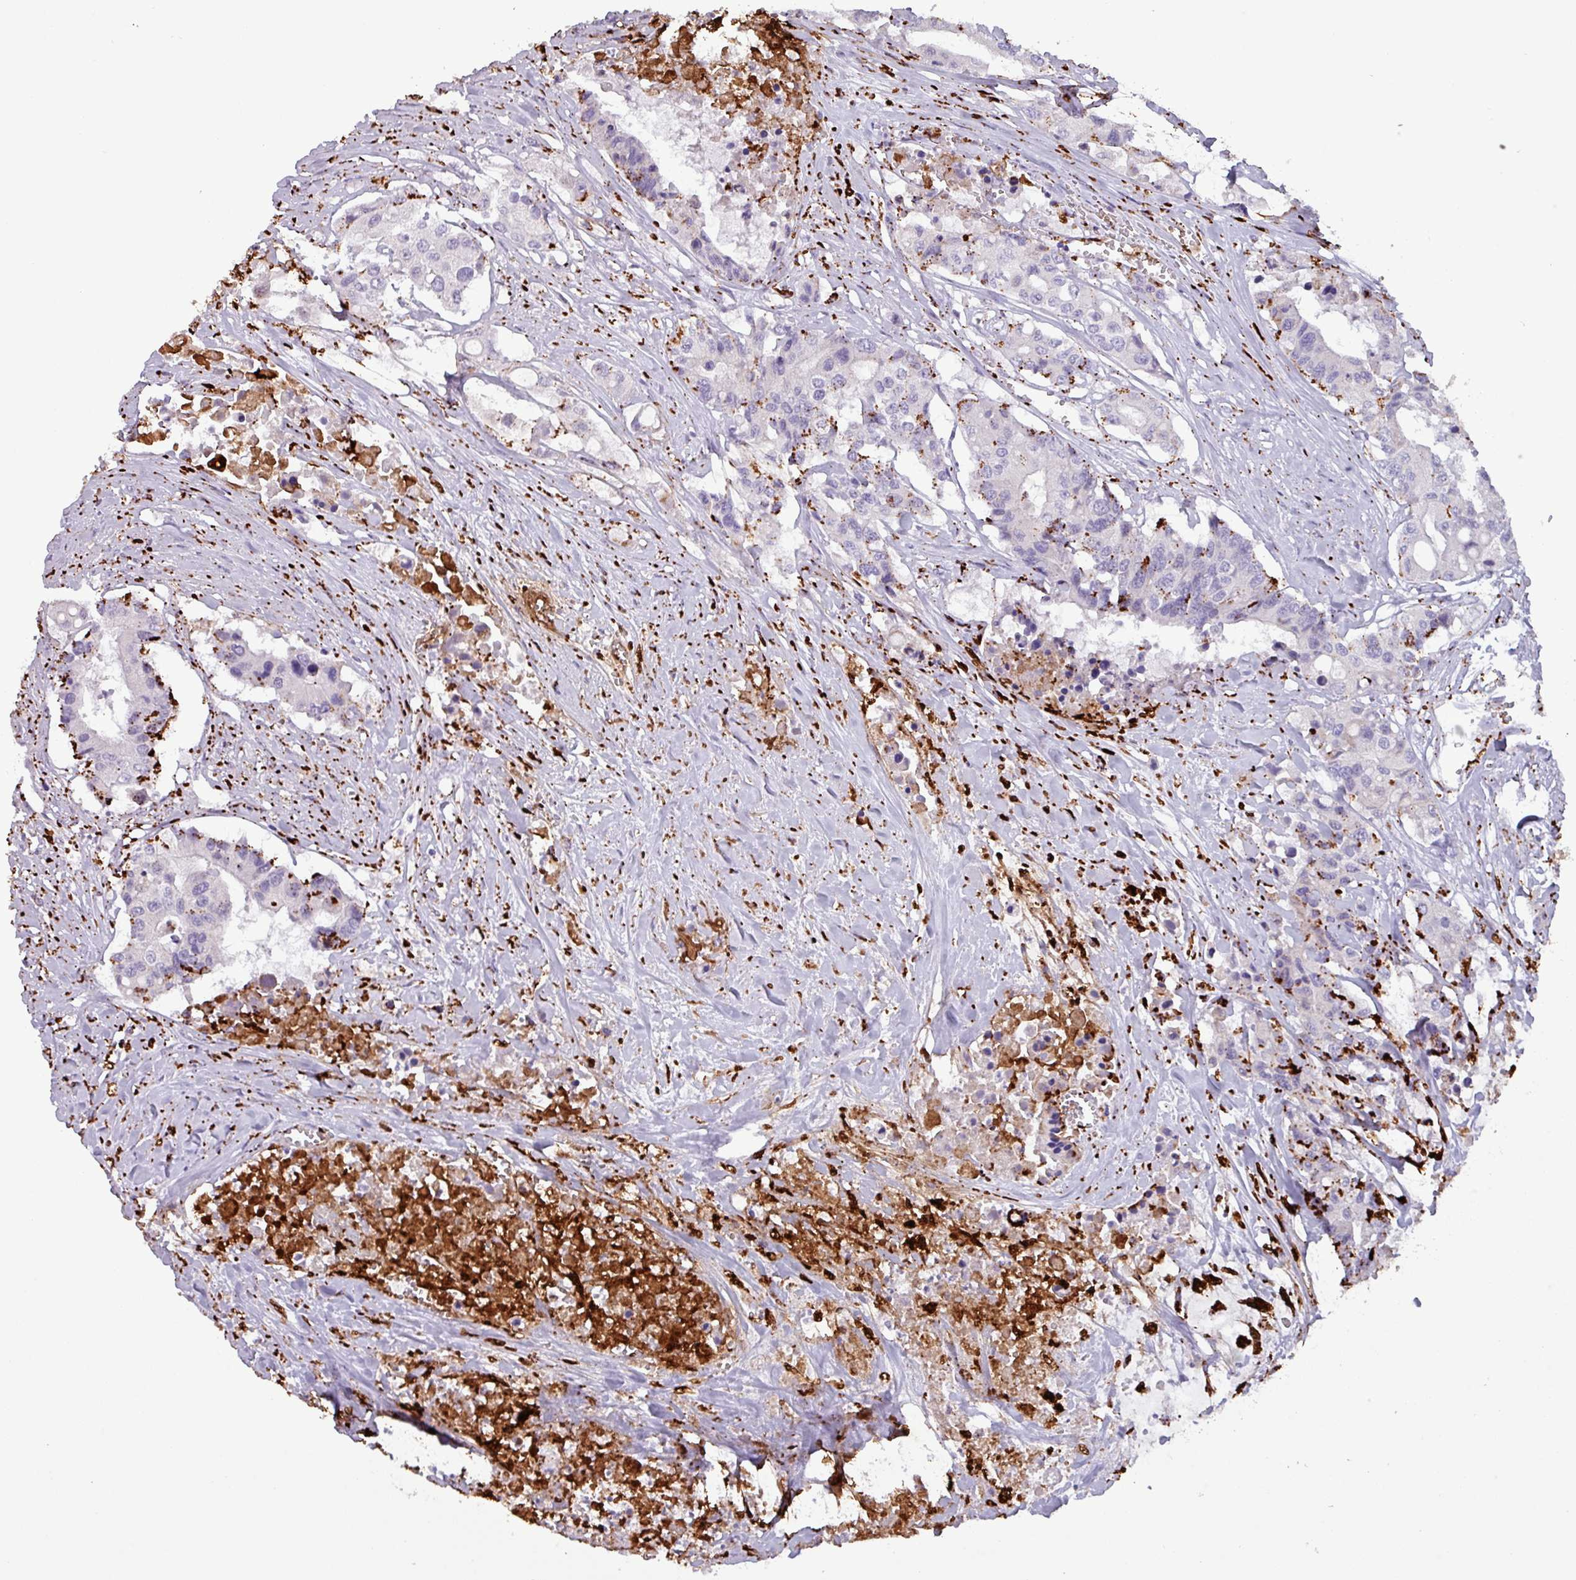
{"staining": {"intensity": "negative", "quantity": "none", "location": "none"}, "tissue": "colorectal cancer", "cell_type": "Tumor cells", "image_type": "cancer", "snomed": [{"axis": "morphology", "description": "Adenocarcinoma, NOS"}, {"axis": "topography", "description": "Colon"}], "caption": "Tumor cells show no significant staining in colorectal adenocarcinoma.", "gene": "PLIN2", "patient": {"sex": "male", "age": 77}}